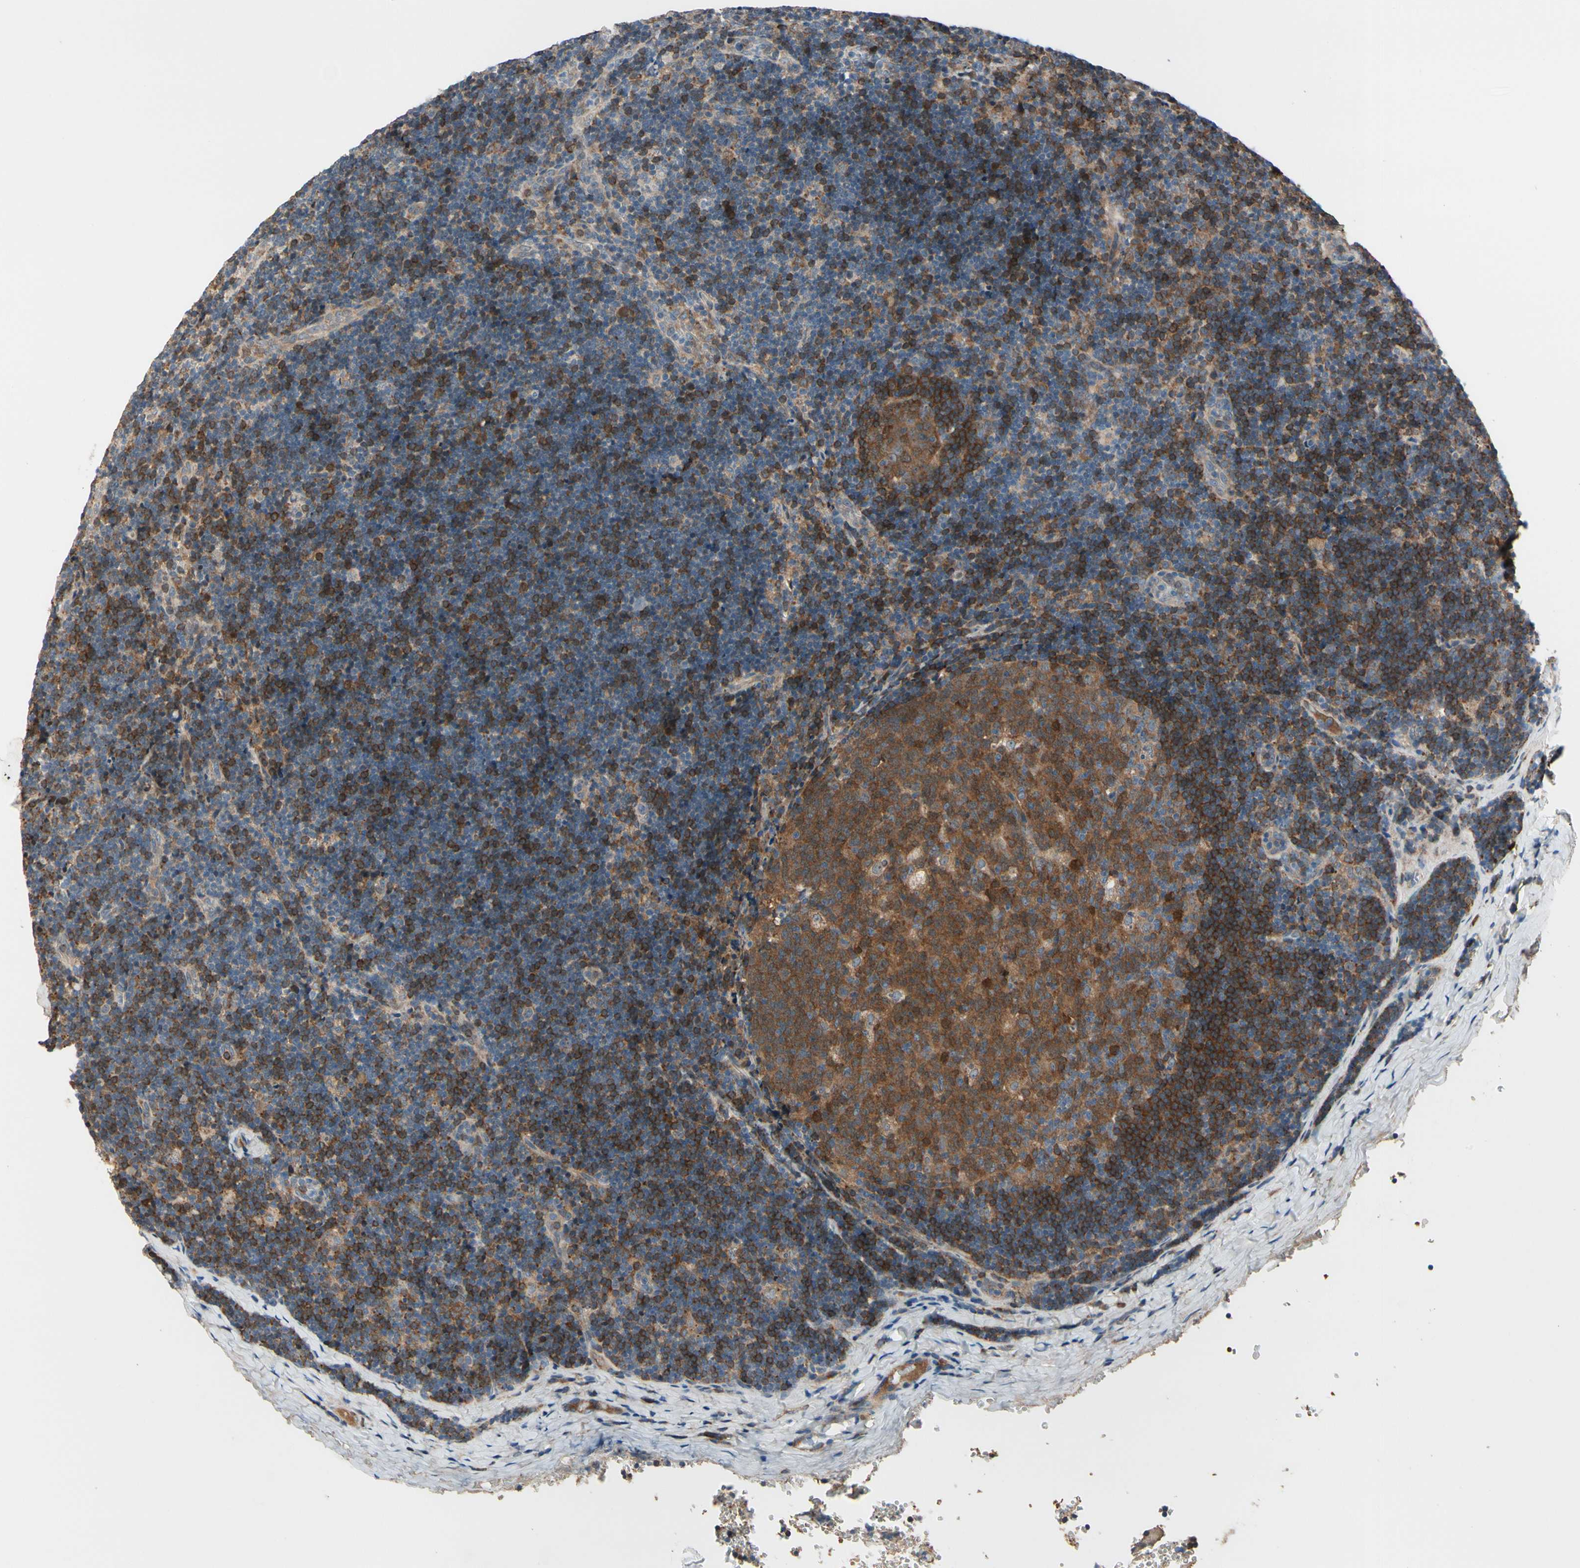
{"staining": {"intensity": "moderate", "quantity": ">75%", "location": "cytoplasmic/membranous"}, "tissue": "lymph node", "cell_type": "Germinal center cells", "image_type": "normal", "snomed": [{"axis": "morphology", "description": "Normal tissue, NOS"}, {"axis": "topography", "description": "Lymph node"}], "caption": "This micrograph displays IHC staining of benign human lymph node, with medium moderate cytoplasmic/membranous positivity in approximately >75% of germinal center cells.", "gene": "SNX29", "patient": {"sex": "female", "age": 14}}